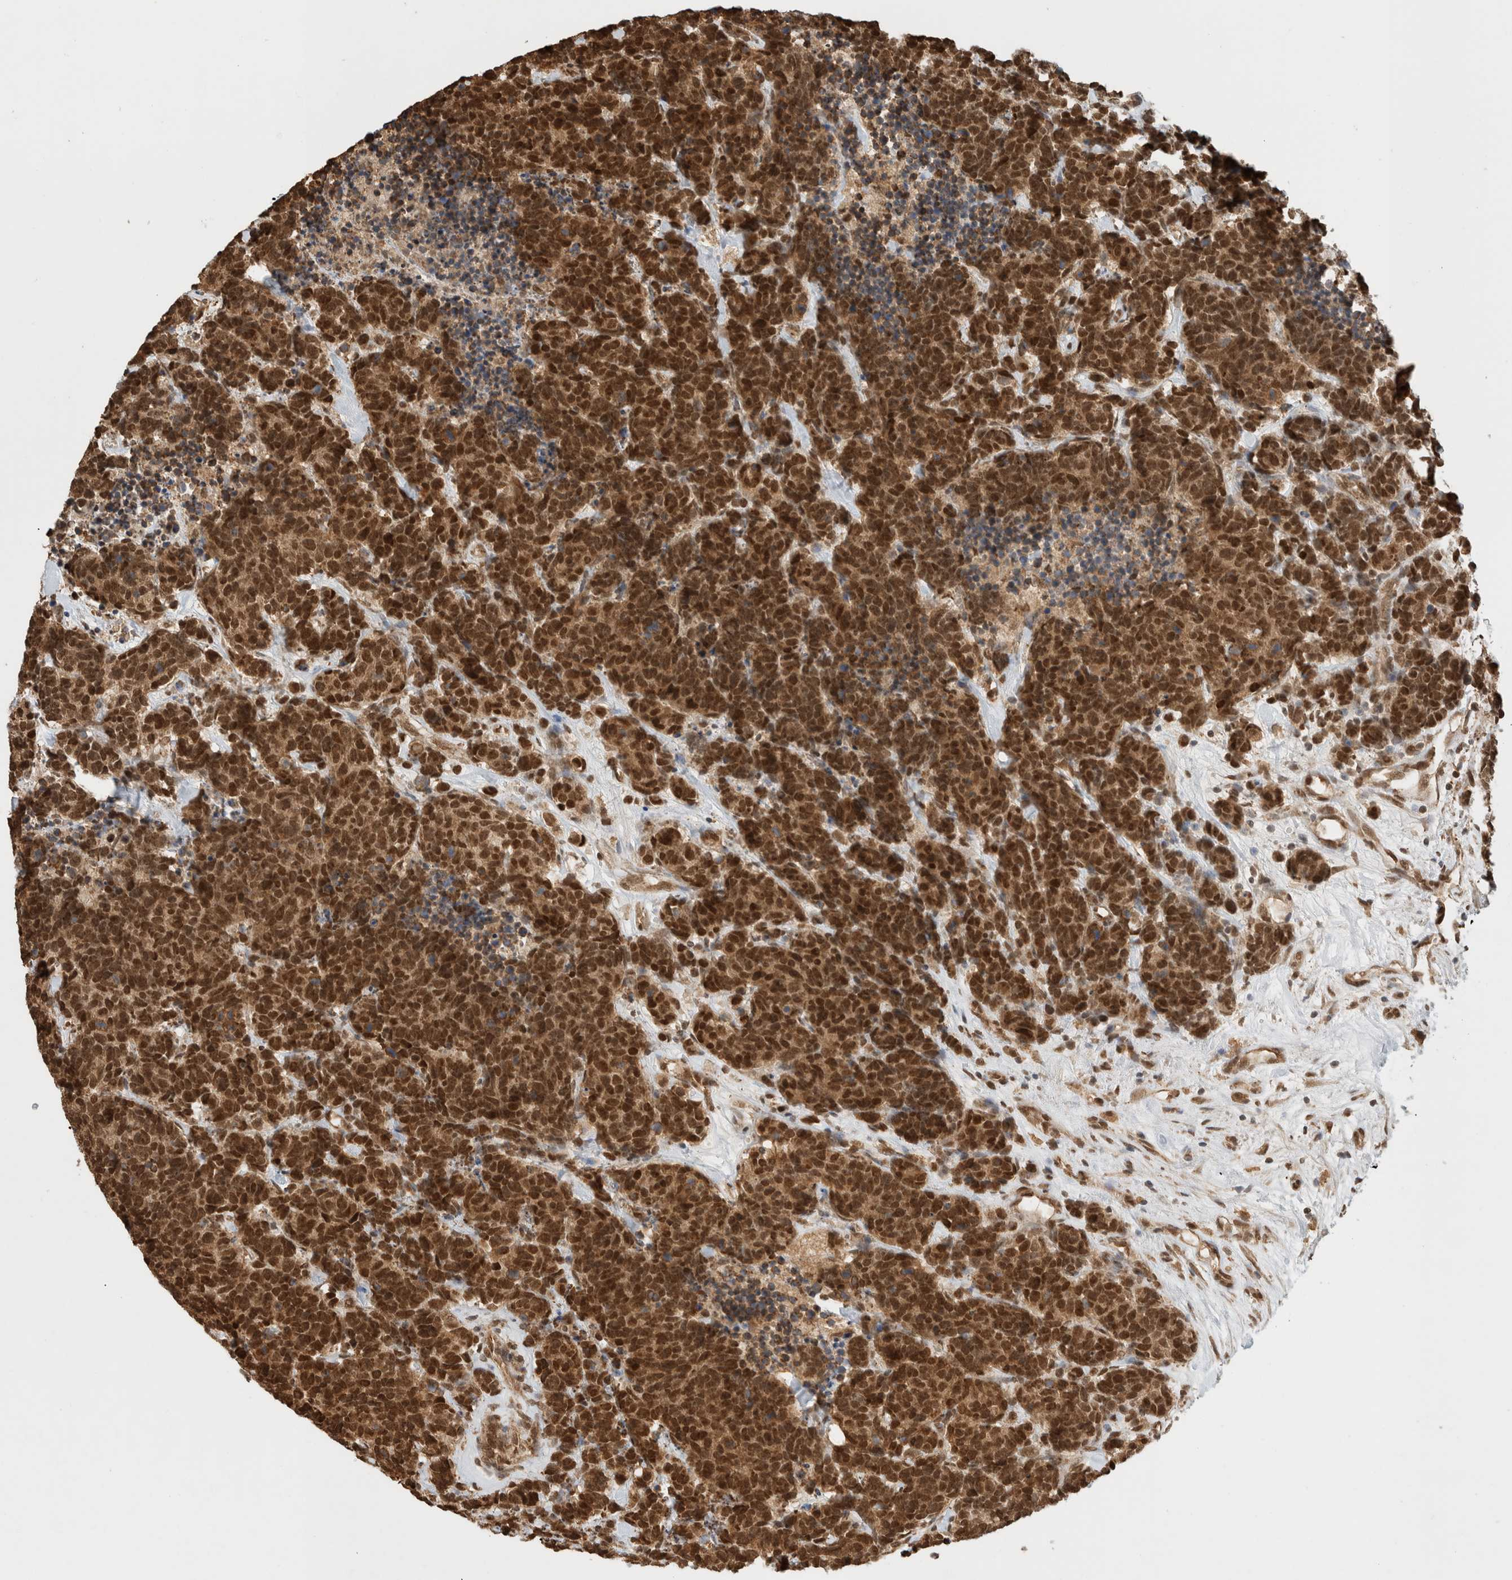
{"staining": {"intensity": "strong", "quantity": ">75%", "location": "cytoplasmic/membranous,nuclear"}, "tissue": "carcinoid", "cell_type": "Tumor cells", "image_type": "cancer", "snomed": [{"axis": "morphology", "description": "Carcinoma, NOS"}, {"axis": "morphology", "description": "Carcinoid, malignant, NOS"}, {"axis": "topography", "description": "Urinary bladder"}], "caption": "Carcinoma tissue displays strong cytoplasmic/membranous and nuclear expression in about >75% of tumor cells", "gene": "C1orf21", "patient": {"sex": "male", "age": 57}}